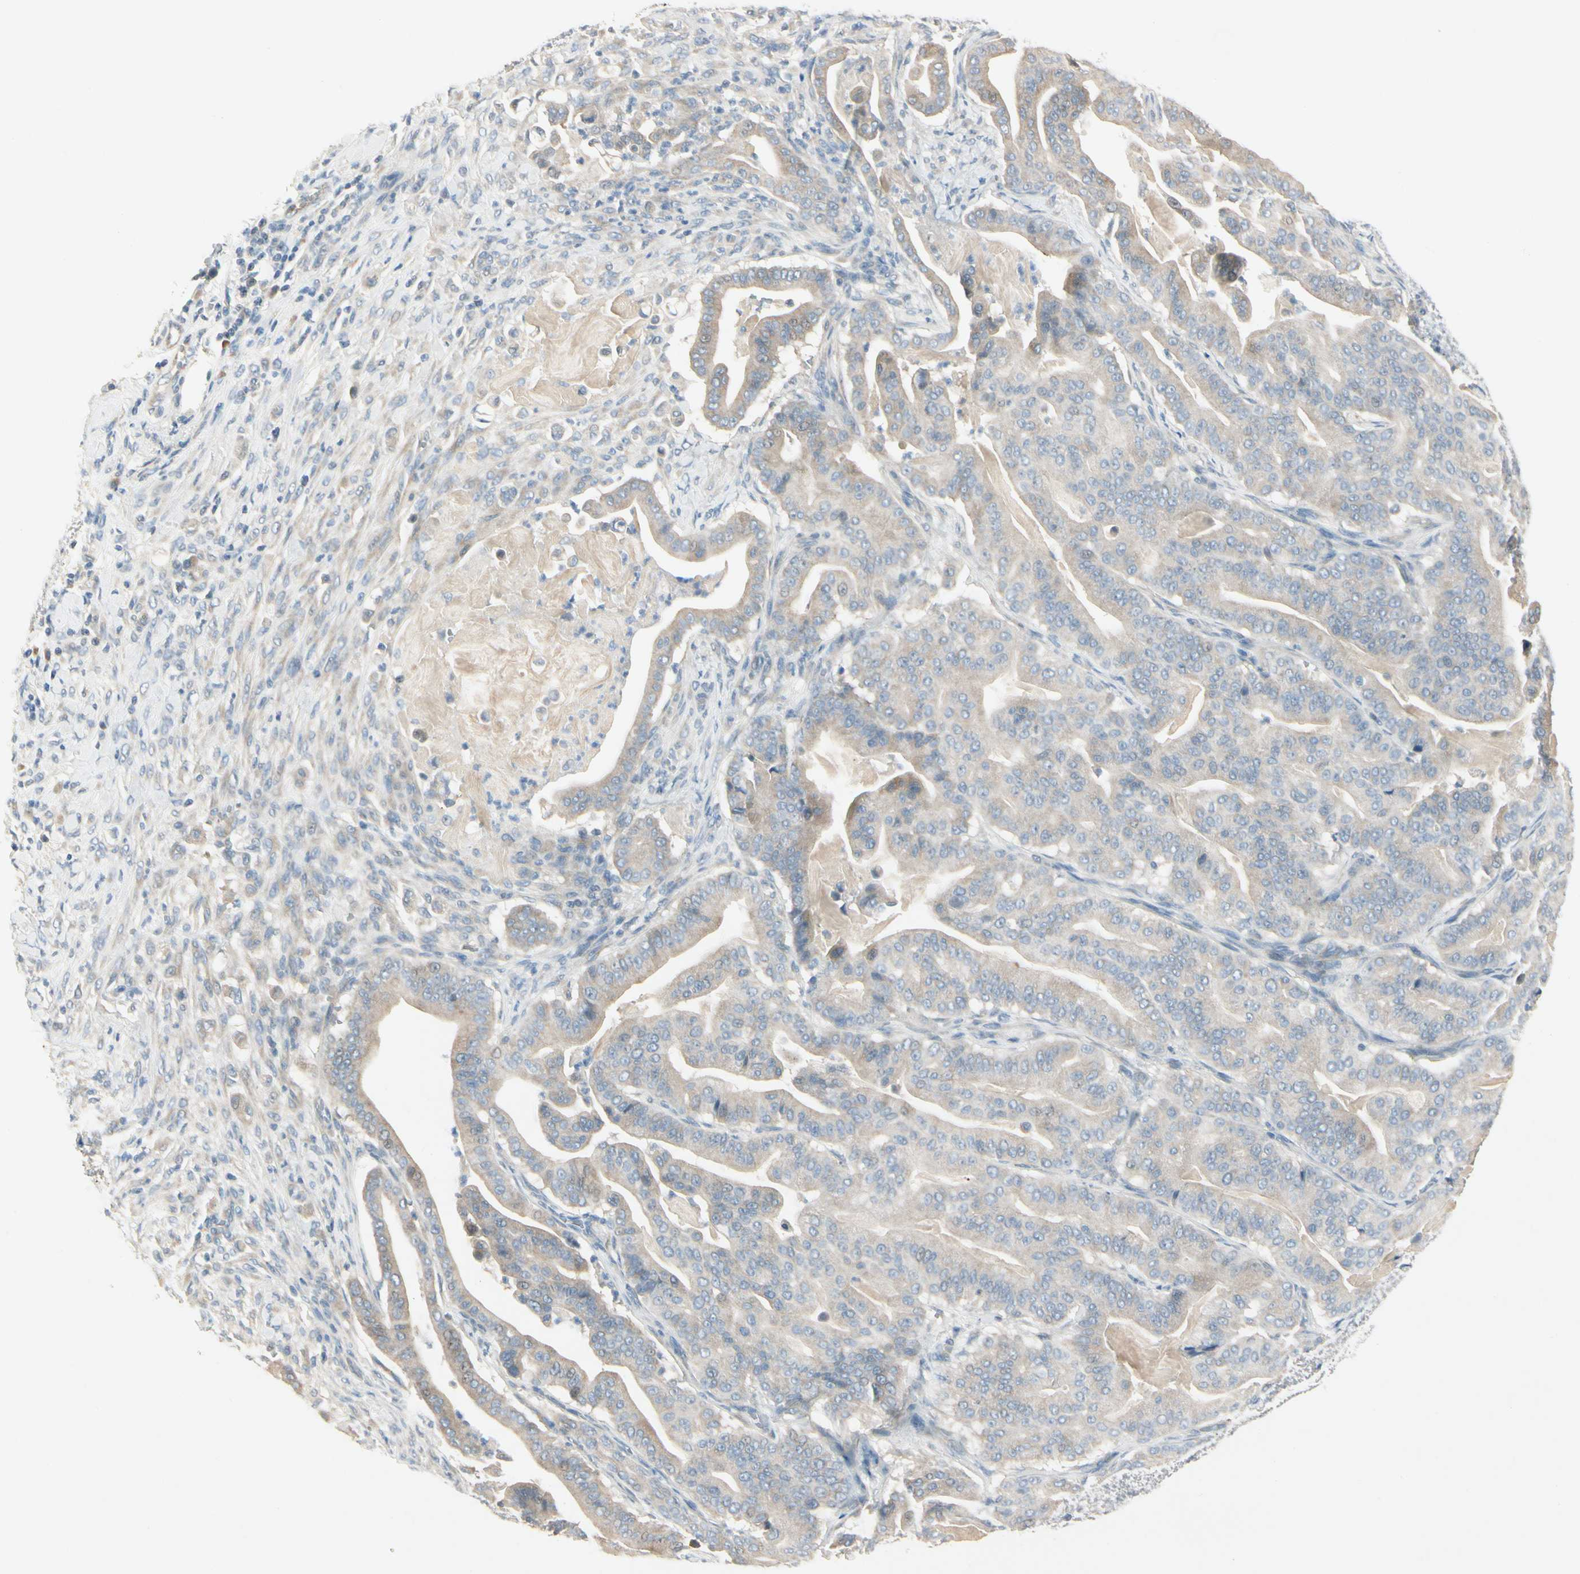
{"staining": {"intensity": "weak", "quantity": "<25%", "location": "cytoplasmic/membranous"}, "tissue": "pancreatic cancer", "cell_type": "Tumor cells", "image_type": "cancer", "snomed": [{"axis": "morphology", "description": "Adenocarcinoma, NOS"}, {"axis": "topography", "description": "Pancreas"}], "caption": "Immunohistochemistry (IHC) of human adenocarcinoma (pancreatic) displays no positivity in tumor cells. (Stains: DAB immunohistochemistry (IHC) with hematoxylin counter stain, Microscopy: brightfield microscopy at high magnification).", "gene": "SPINK4", "patient": {"sex": "male", "age": 63}}